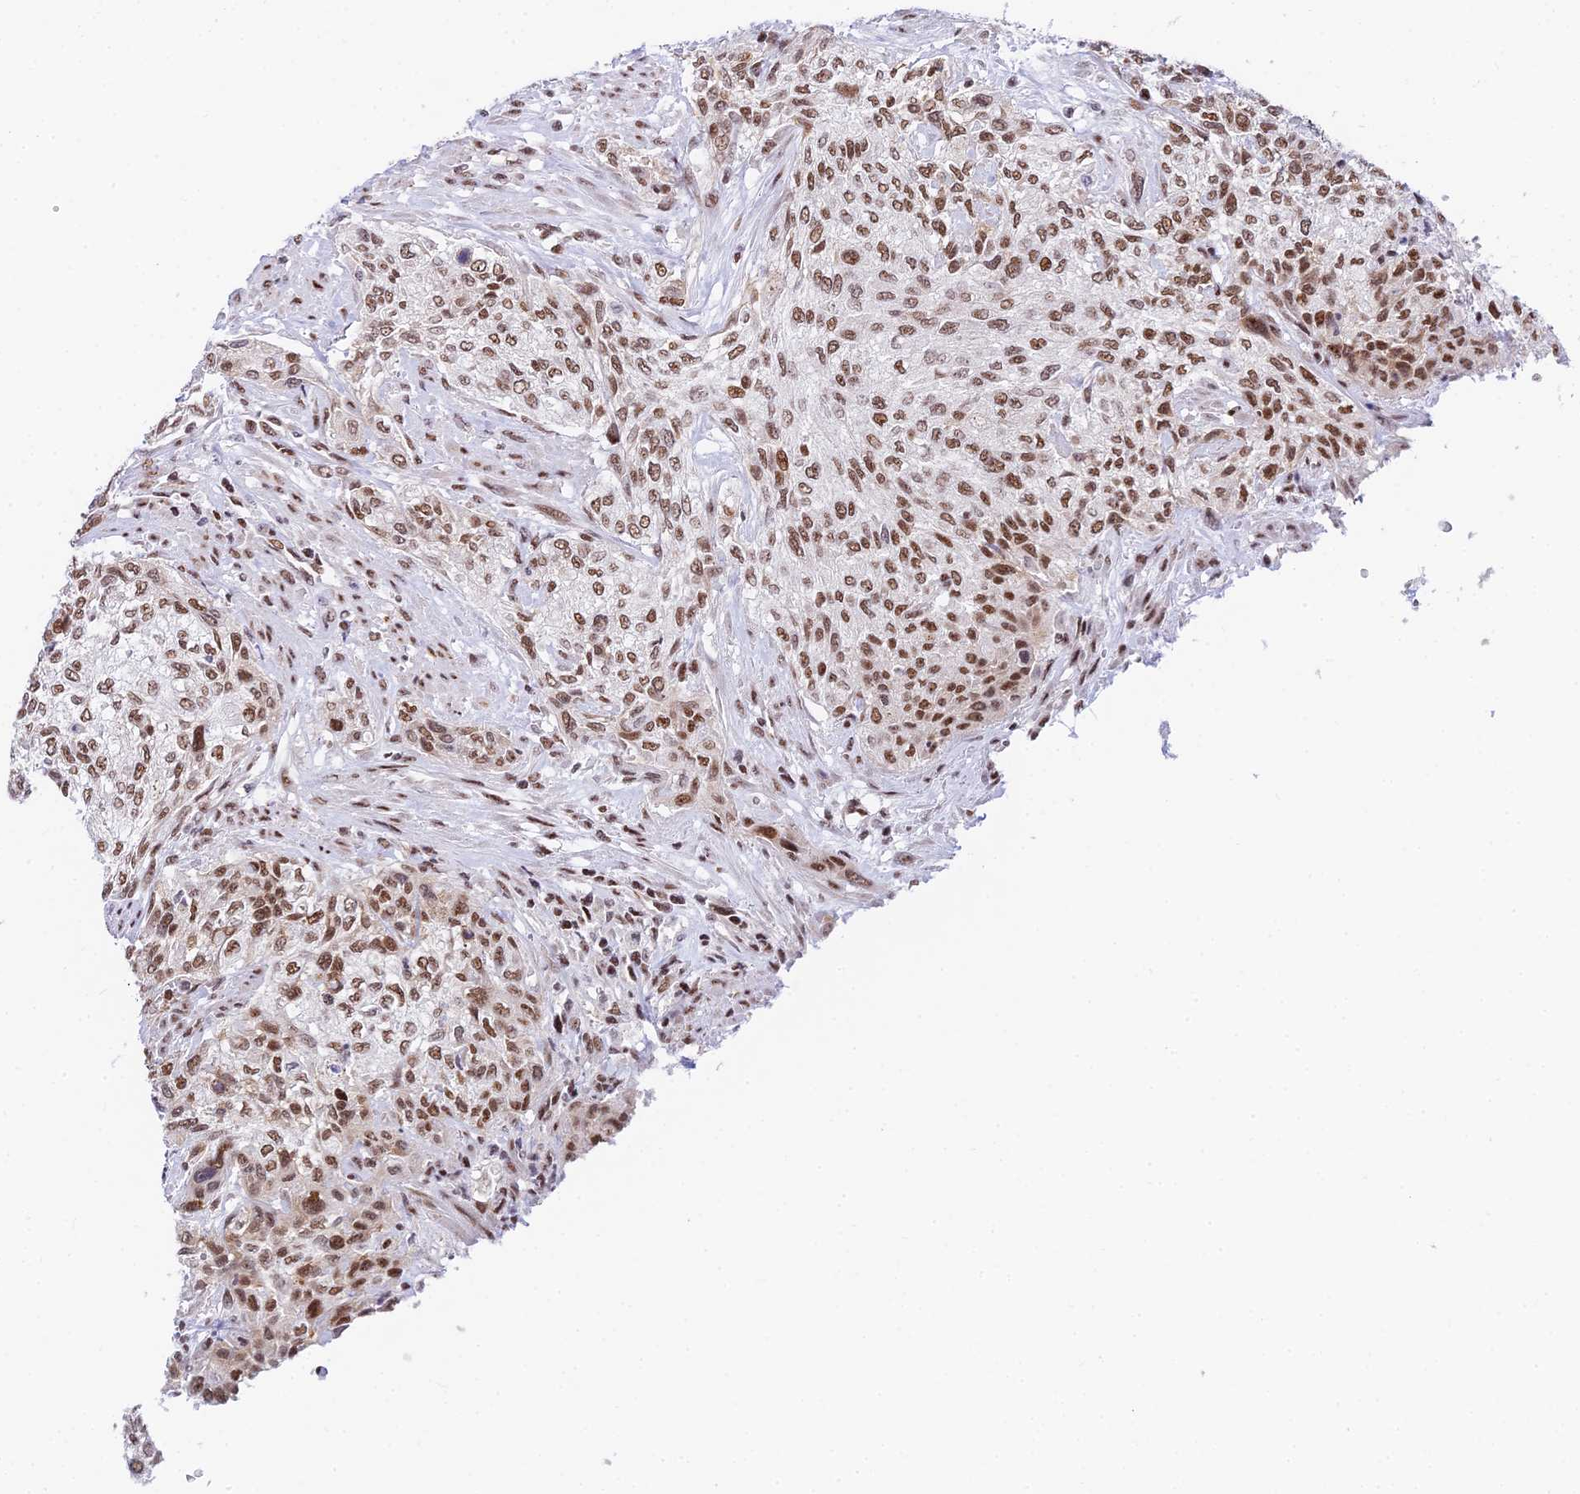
{"staining": {"intensity": "moderate", "quantity": ">75%", "location": "nuclear"}, "tissue": "urothelial cancer", "cell_type": "Tumor cells", "image_type": "cancer", "snomed": [{"axis": "morphology", "description": "Normal tissue, NOS"}, {"axis": "morphology", "description": "Urothelial carcinoma, NOS"}, {"axis": "topography", "description": "Urinary bladder"}, {"axis": "topography", "description": "Peripheral nerve tissue"}], "caption": "A histopathology image showing moderate nuclear expression in about >75% of tumor cells in urothelial cancer, as visualized by brown immunohistochemical staining.", "gene": "USP22", "patient": {"sex": "male", "age": 35}}